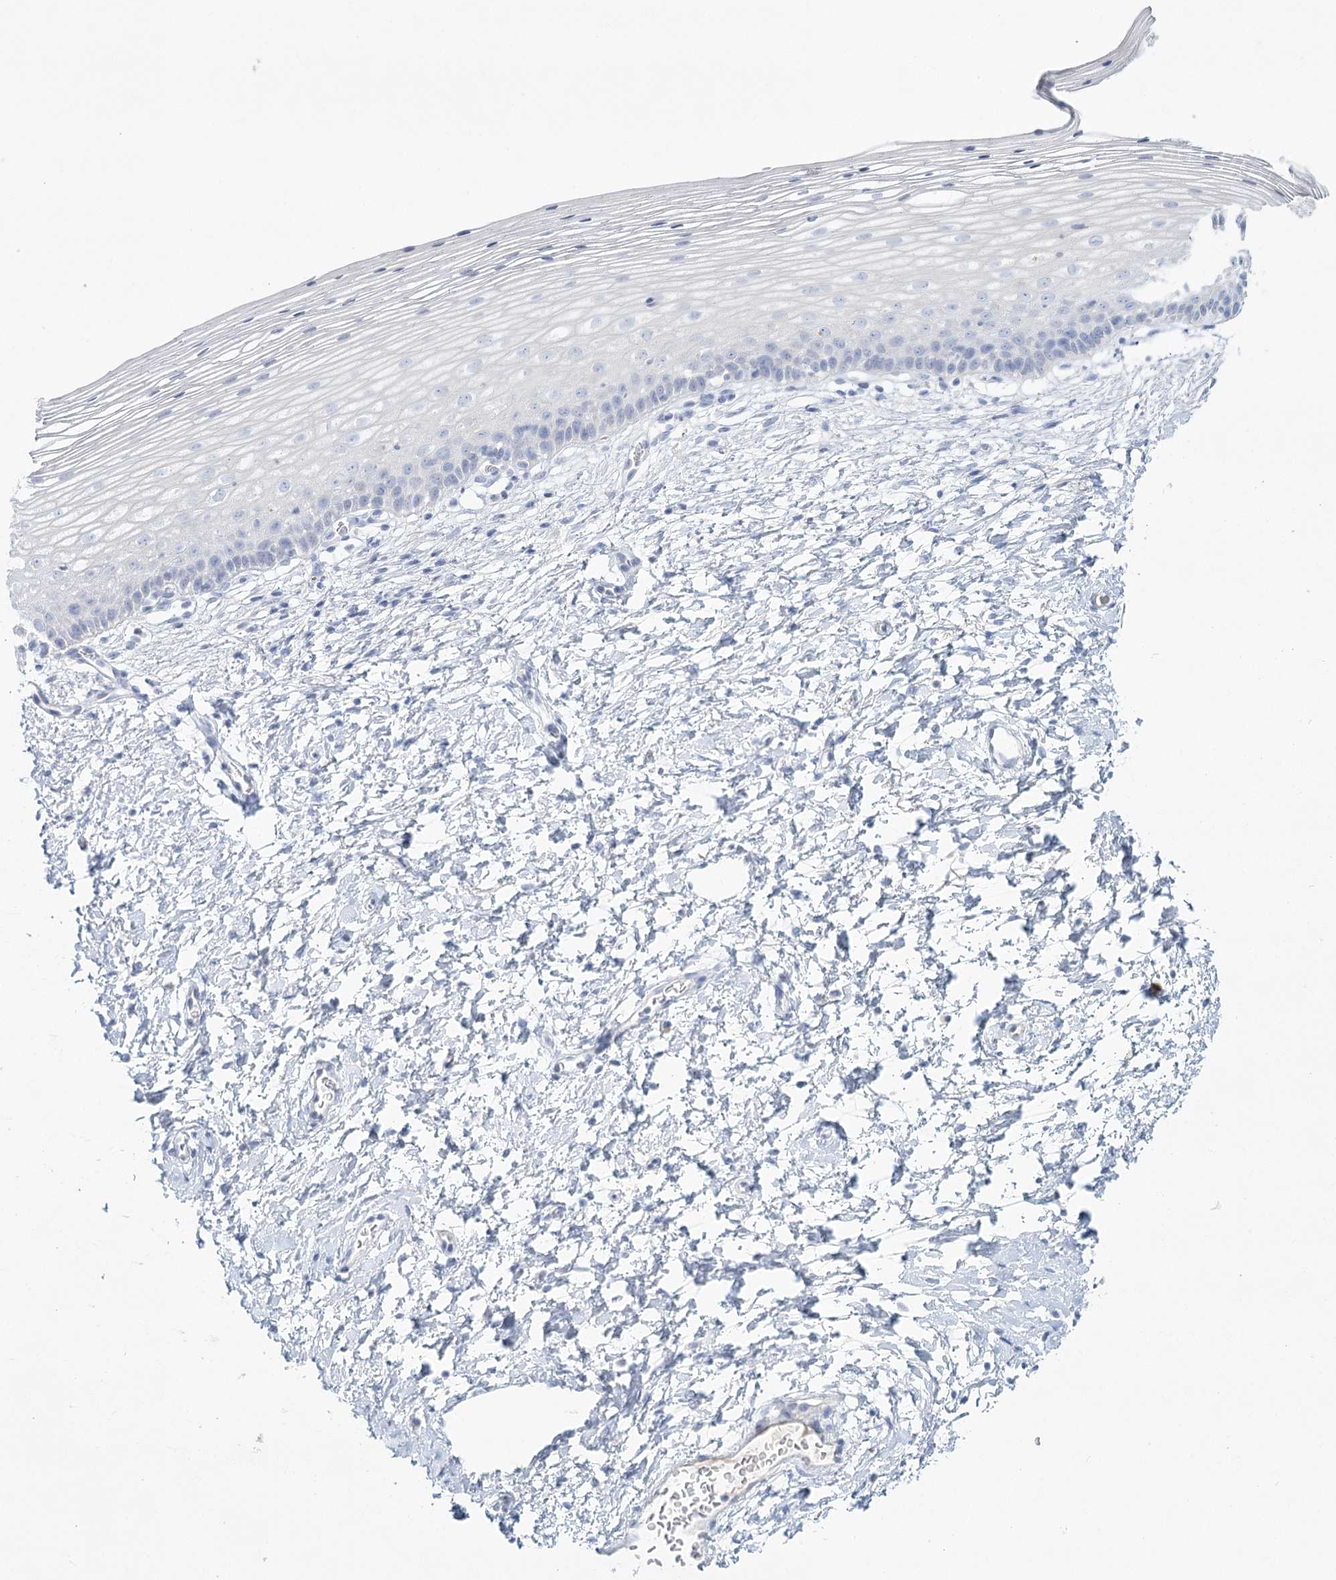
{"staining": {"intensity": "negative", "quantity": "none", "location": "none"}, "tissue": "cervix", "cell_type": "Glandular cells", "image_type": "normal", "snomed": [{"axis": "morphology", "description": "Normal tissue, NOS"}, {"axis": "topography", "description": "Cervix"}], "caption": "Normal cervix was stained to show a protein in brown. There is no significant positivity in glandular cells. (Brightfield microscopy of DAB immunohistochemistry (IHC) at high magnification).", "gene": "DMGDH", "patient": {"sex": "female", "age": 72}}